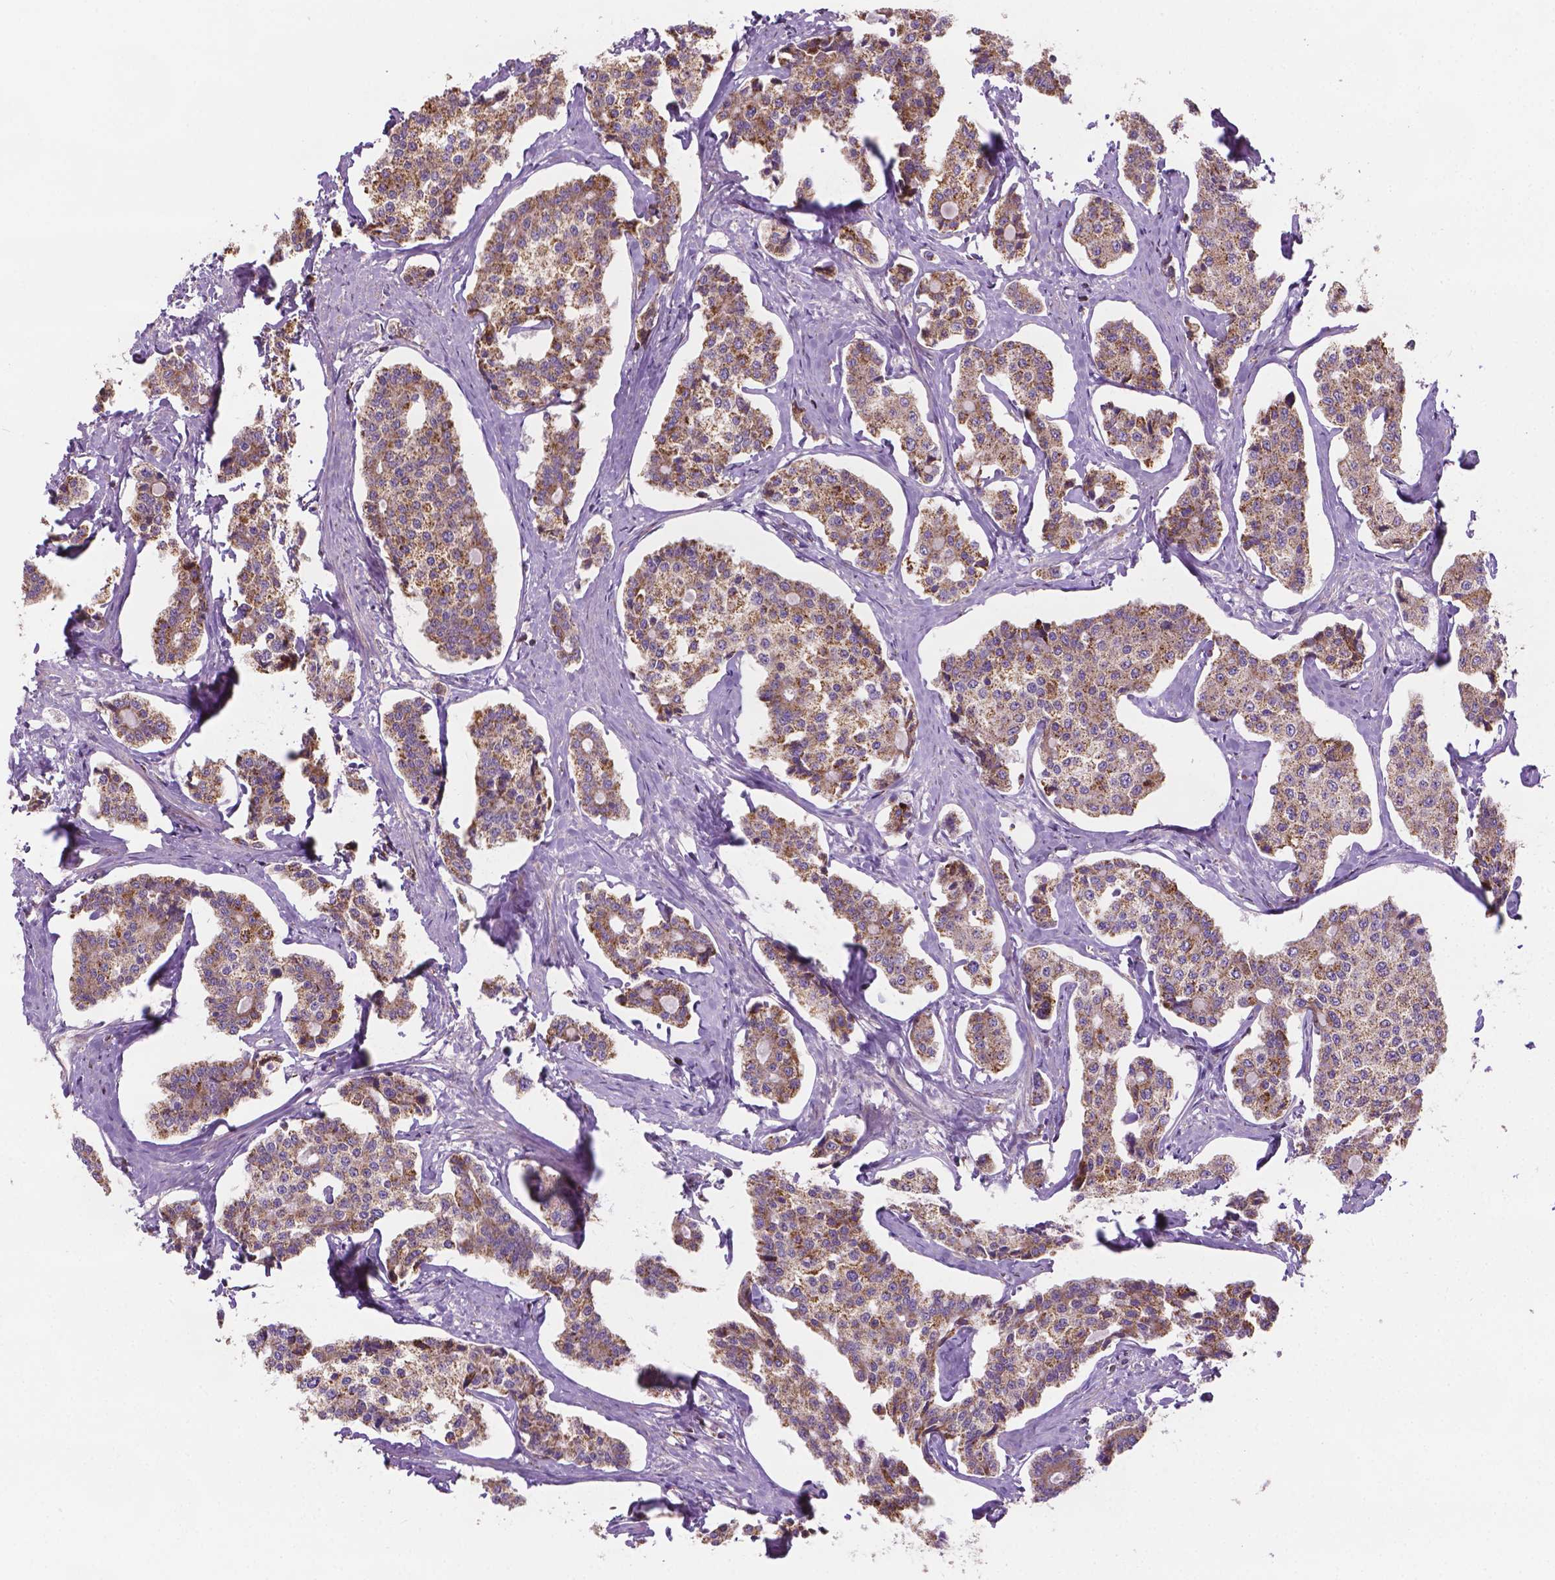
{"staining": {"intensity": "moderate", "quantity": ">75%", "location": "cytoplasmic/membranous"}, "tissue": "carcinoid", "cell_type": "Tumor cells", "image_type": "cancer", "snomed": [{"axis": "morphology", "description": "Carcinoid, malignant, NOS"}, {"axis": "topography", "description": "Small intestine"}], "caption": "This image exhibits IHC staining of carcinoid (malignant), with medium moderate cytoplasmic/membranous staining in approximately >75% of tumor cells.", "gene": "PIBF1", "patient": {"sex": "female", "age": 65}}